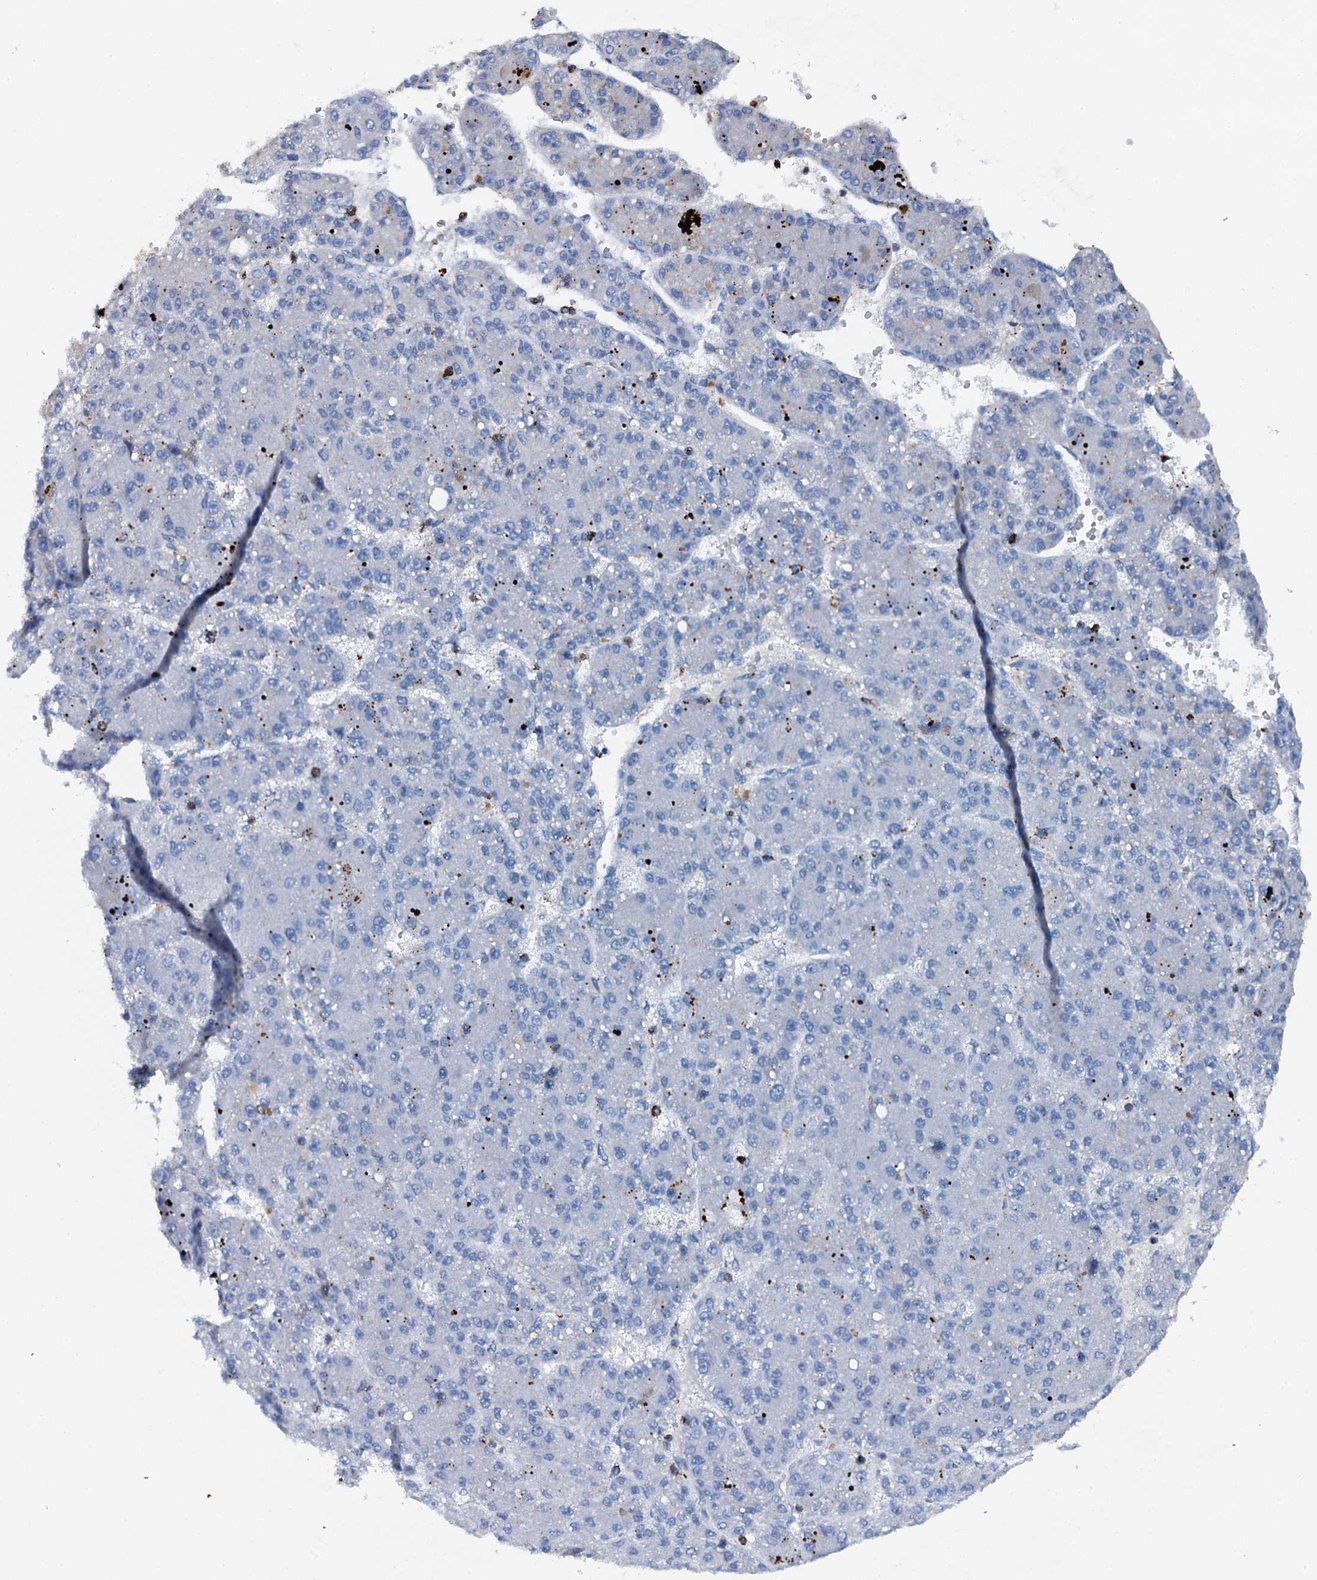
{"staining": {"intensity": "negative", "quantity": "none", "location": "none"}, "tissue": "liver cancer", "cell_type": "Tumor cells", "image_type": "cancer", "snomed": [{"axis": "morphology", "description": "Carcinoma, Hepatocellular, NOS"}, {"axis": "topography", "description": "Liver"}], "caption": "DAB (3,3'-diaminobenzidine) immunohistochemical staining of liver cancer (hepatocellular carcinoma) shows no significant expression in tumor cells.", "gene": "MS4A4E", "patient": {"sex": "male", "age": 67}}